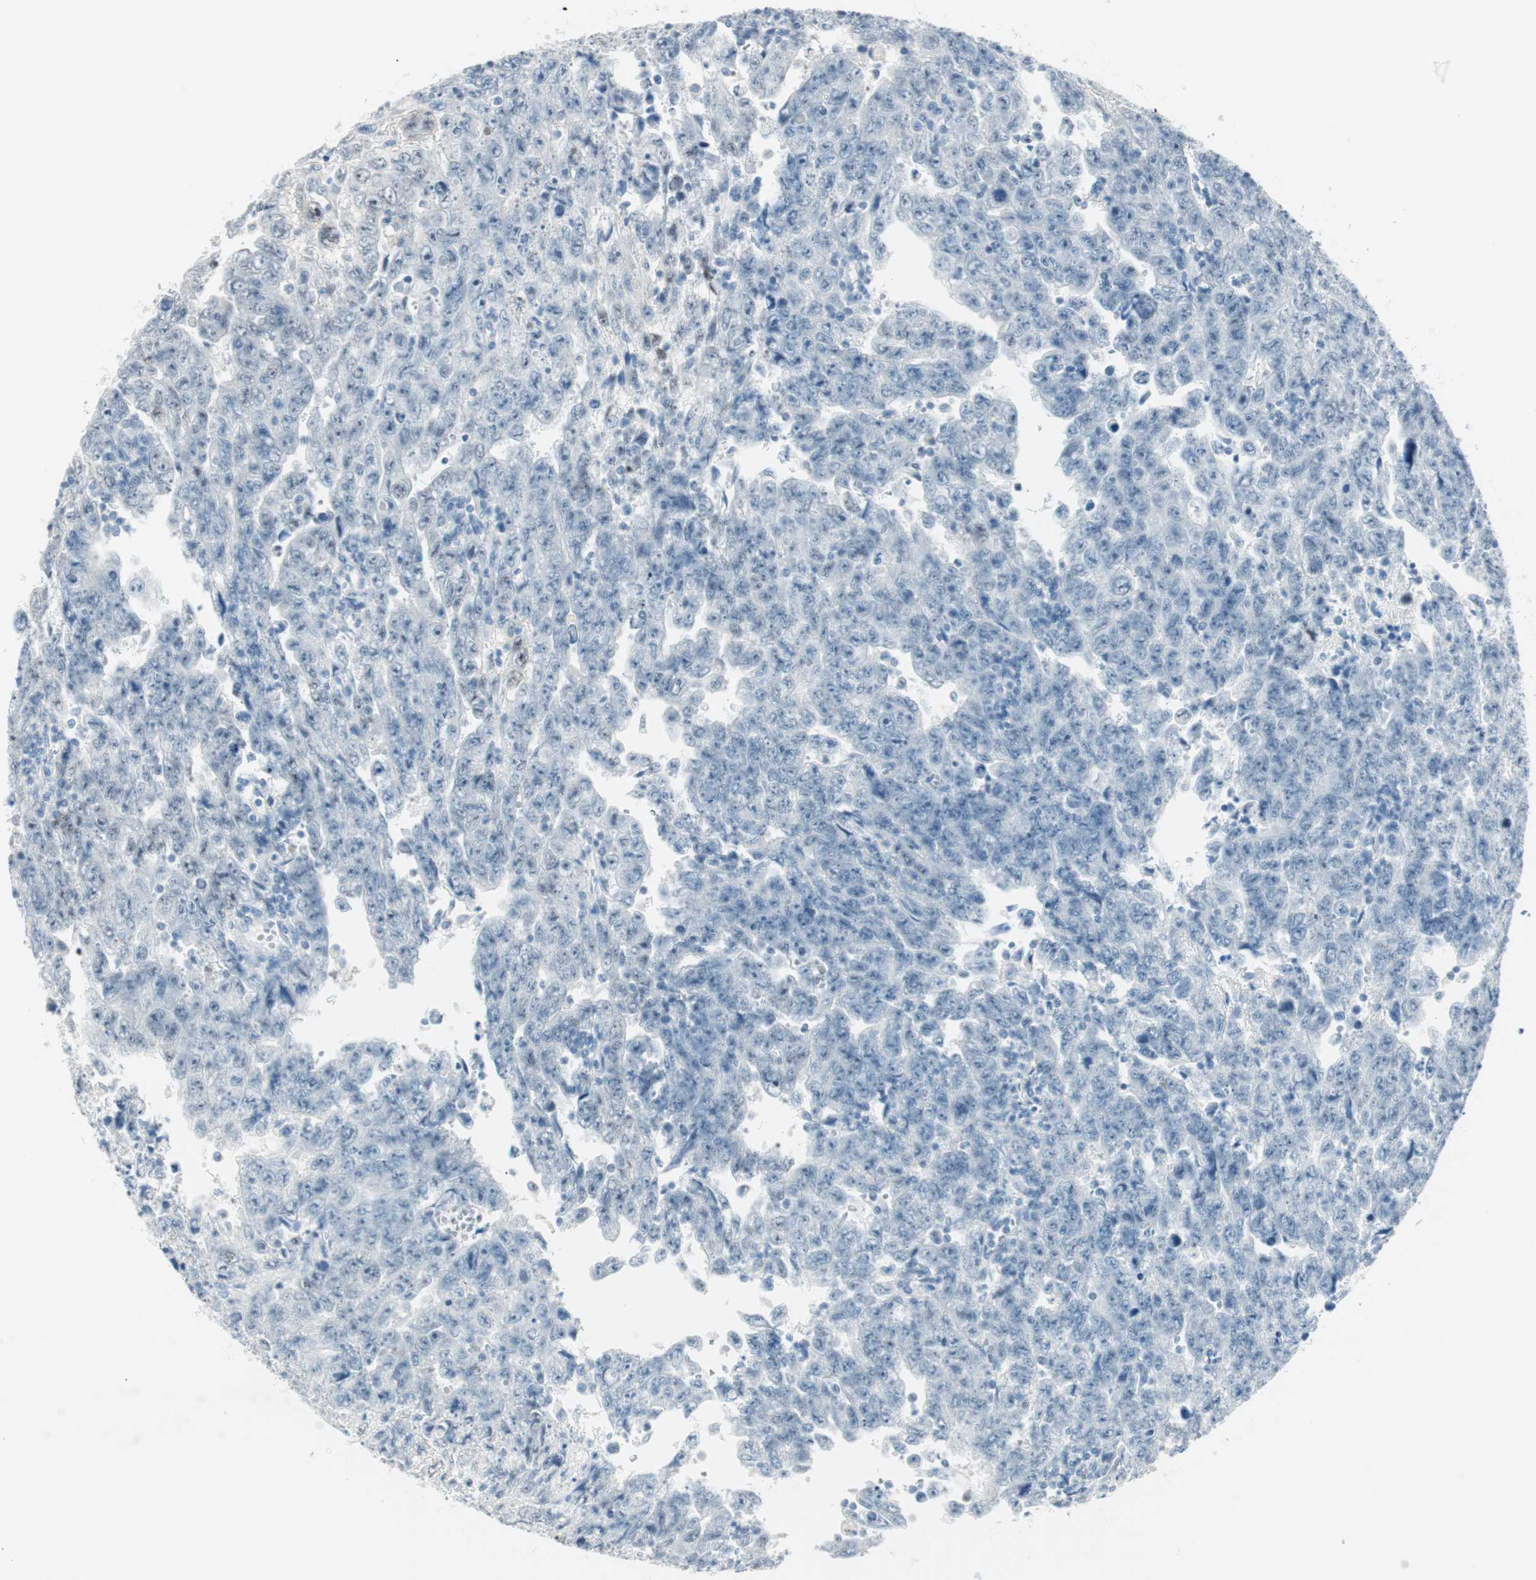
{"staining": {"intensity": "negative", "quantity": "none", "location": "none"}, "tissue": "testis cancer", "cell_type": "Tumor cells", "image_type": "cancer", "snomed": [{"axis": "morphology", "description": "Carcinoma, Embryonal, NOS"}, {"axis": "topography", "description": "Testis"}], "caption": "Immunohistochemical staining of testis embryonal carcinoma exhibits no significant expression in tumor cells. (DAB (3,3'-diaminobenzidine) immunohistochemistry visualized using brightfield microscopy, high magnification).", "gene": "HOXB13", "patient": {"sex": "male", "age": 28}}